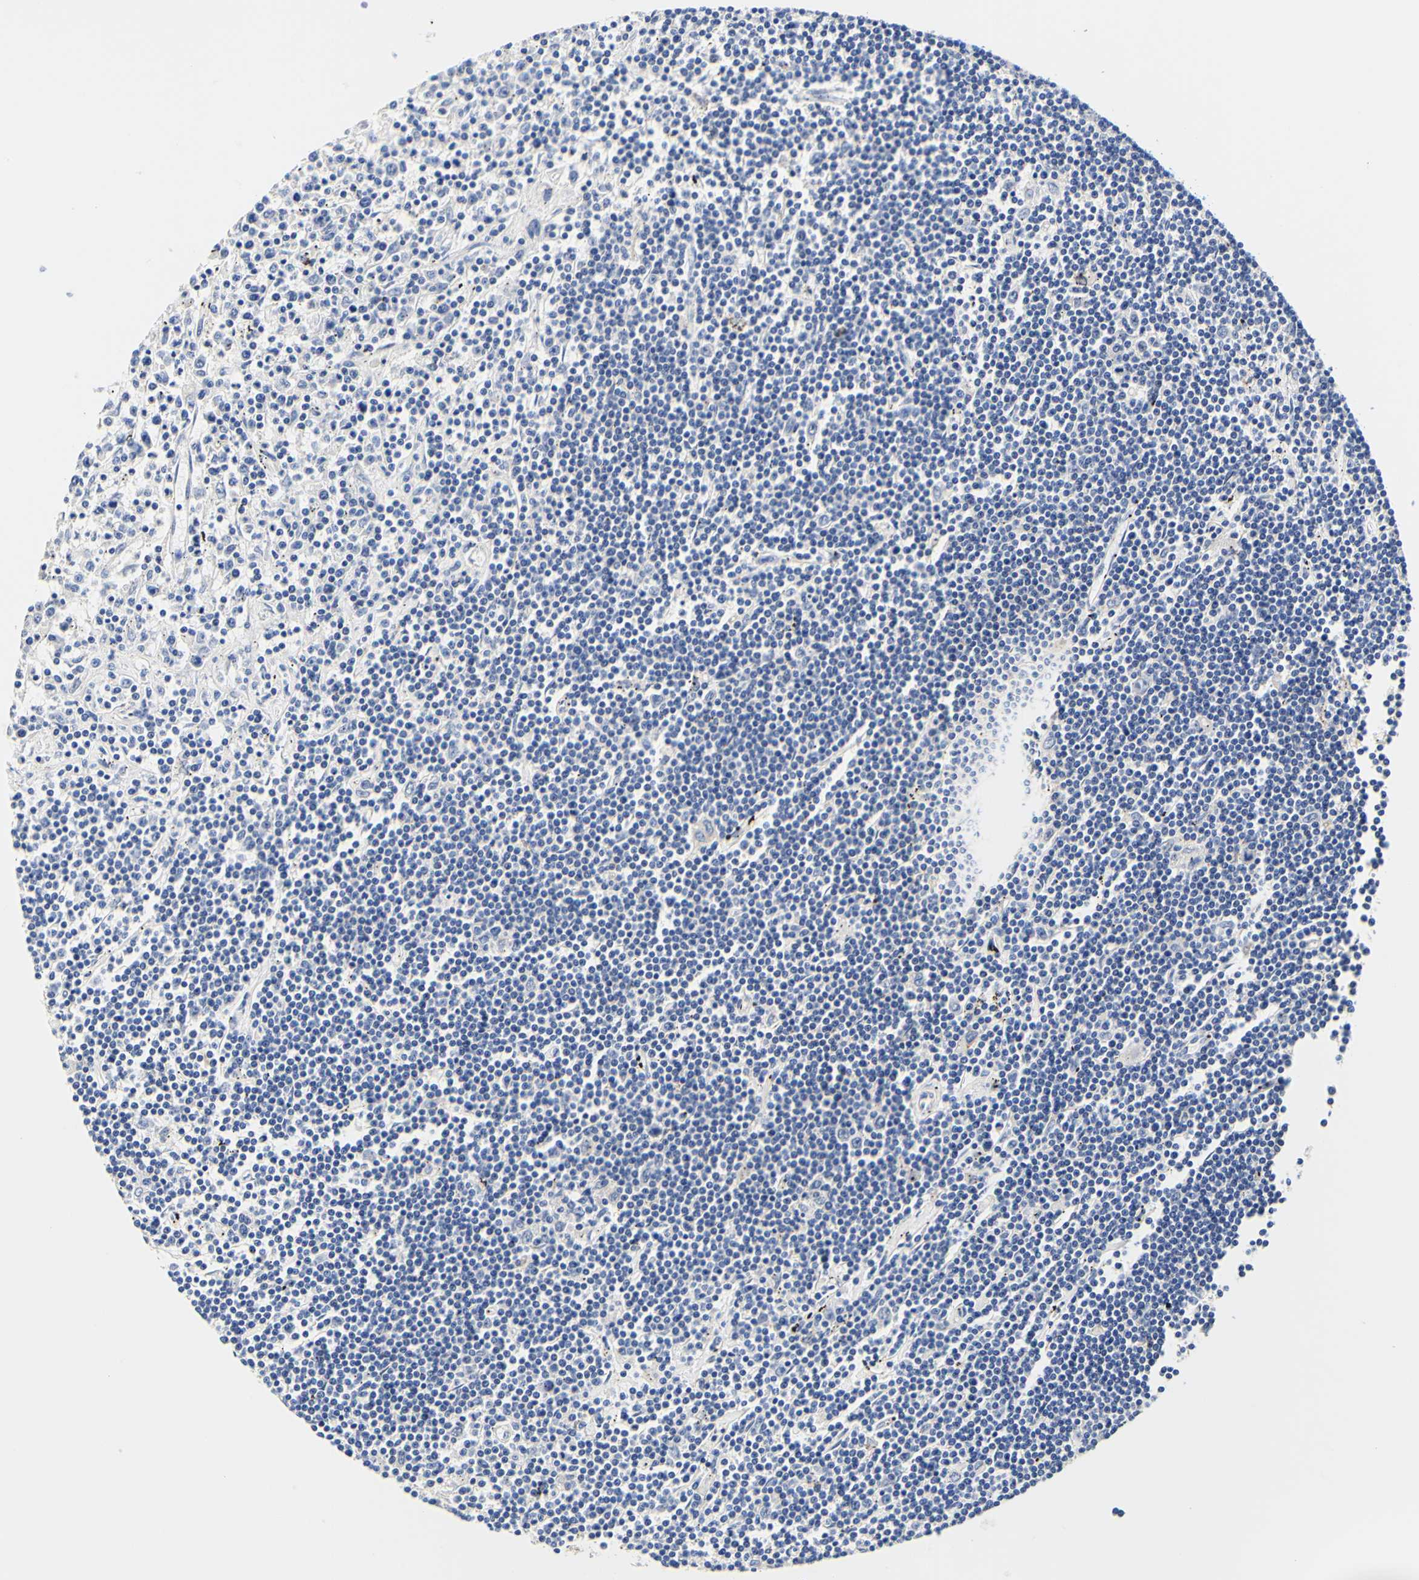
{"staining": {"intensity": "weak", "quantity": "<25%", "location": "cytoplasmic/membranous"}, "tissue": "lymphoma", "cell_type": "Tumor cells", "image_type": "cancer", "snomed": [{"axis": "morphology", "description": "Malignant lymphoma, non-Hodgkin's type, Low grade"}, {"axis": "topography", "description": "Spleen"}], "caption": "Lymphoma stained for a protein using IHC exhibits no positivity tumor cells.", "gene": "CAMK4", "patient": {"sex": "male", "age": 76}}